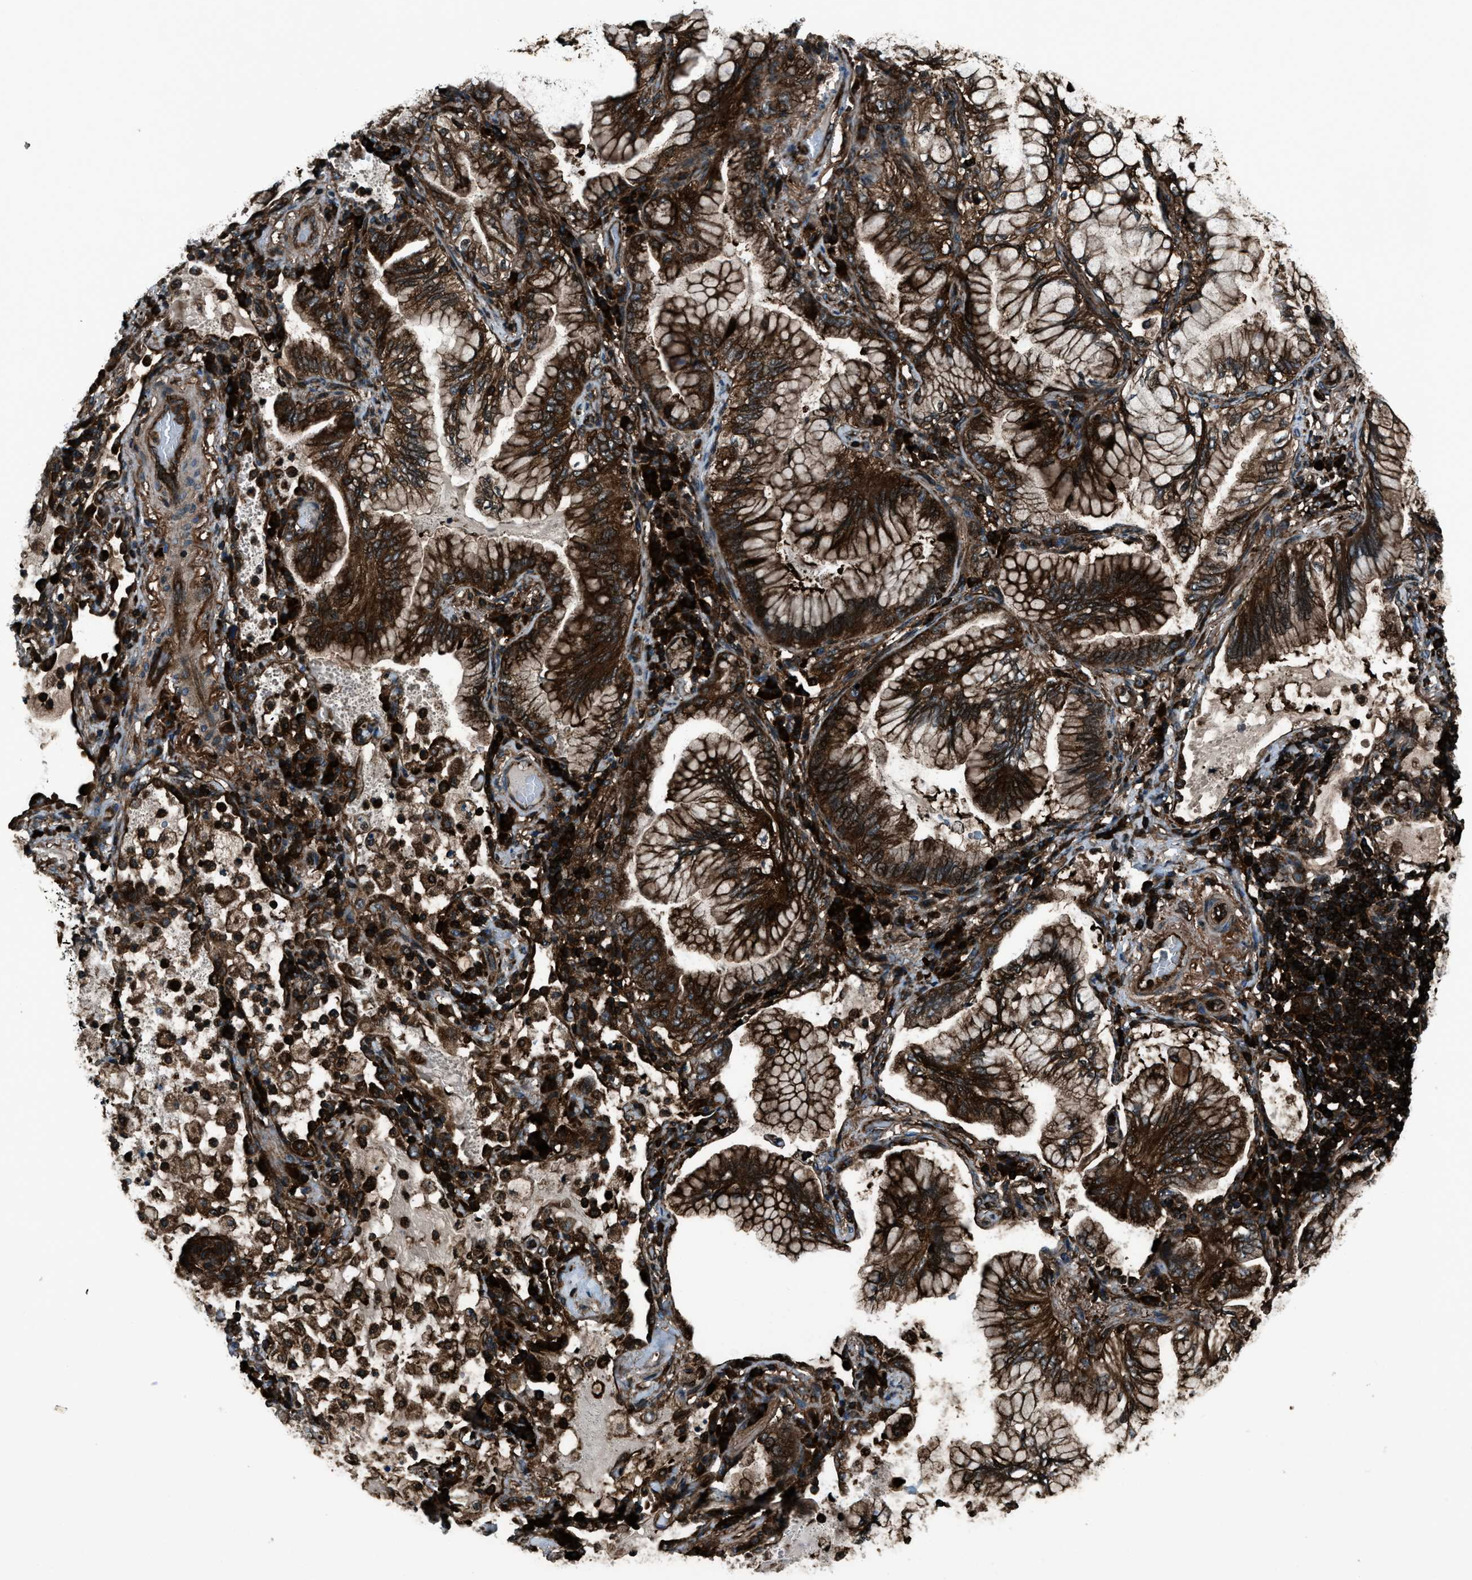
{"staining": {"intensity": "strong", "quantity": ">75%", "location": "cytoplasmic/membranous,nuclear"}, "tissue": "lung cancer", "cell_type": "Tumor cells", "image_type": "cancer", "snomed": [{"axis": "morphology", "description": "Adenocarcinoma, NOS"}, {"axis": "topography", "description": "Lung"}], "caption": "Lung cancer (adenocarcinoma) stained with a brown dye shows strong cytoplasmic/membranous and nuclear positive expression in approximately >75% of tumor cells.", "gene": "SNX30", "patient": {"sex": "female", "age": 70}}